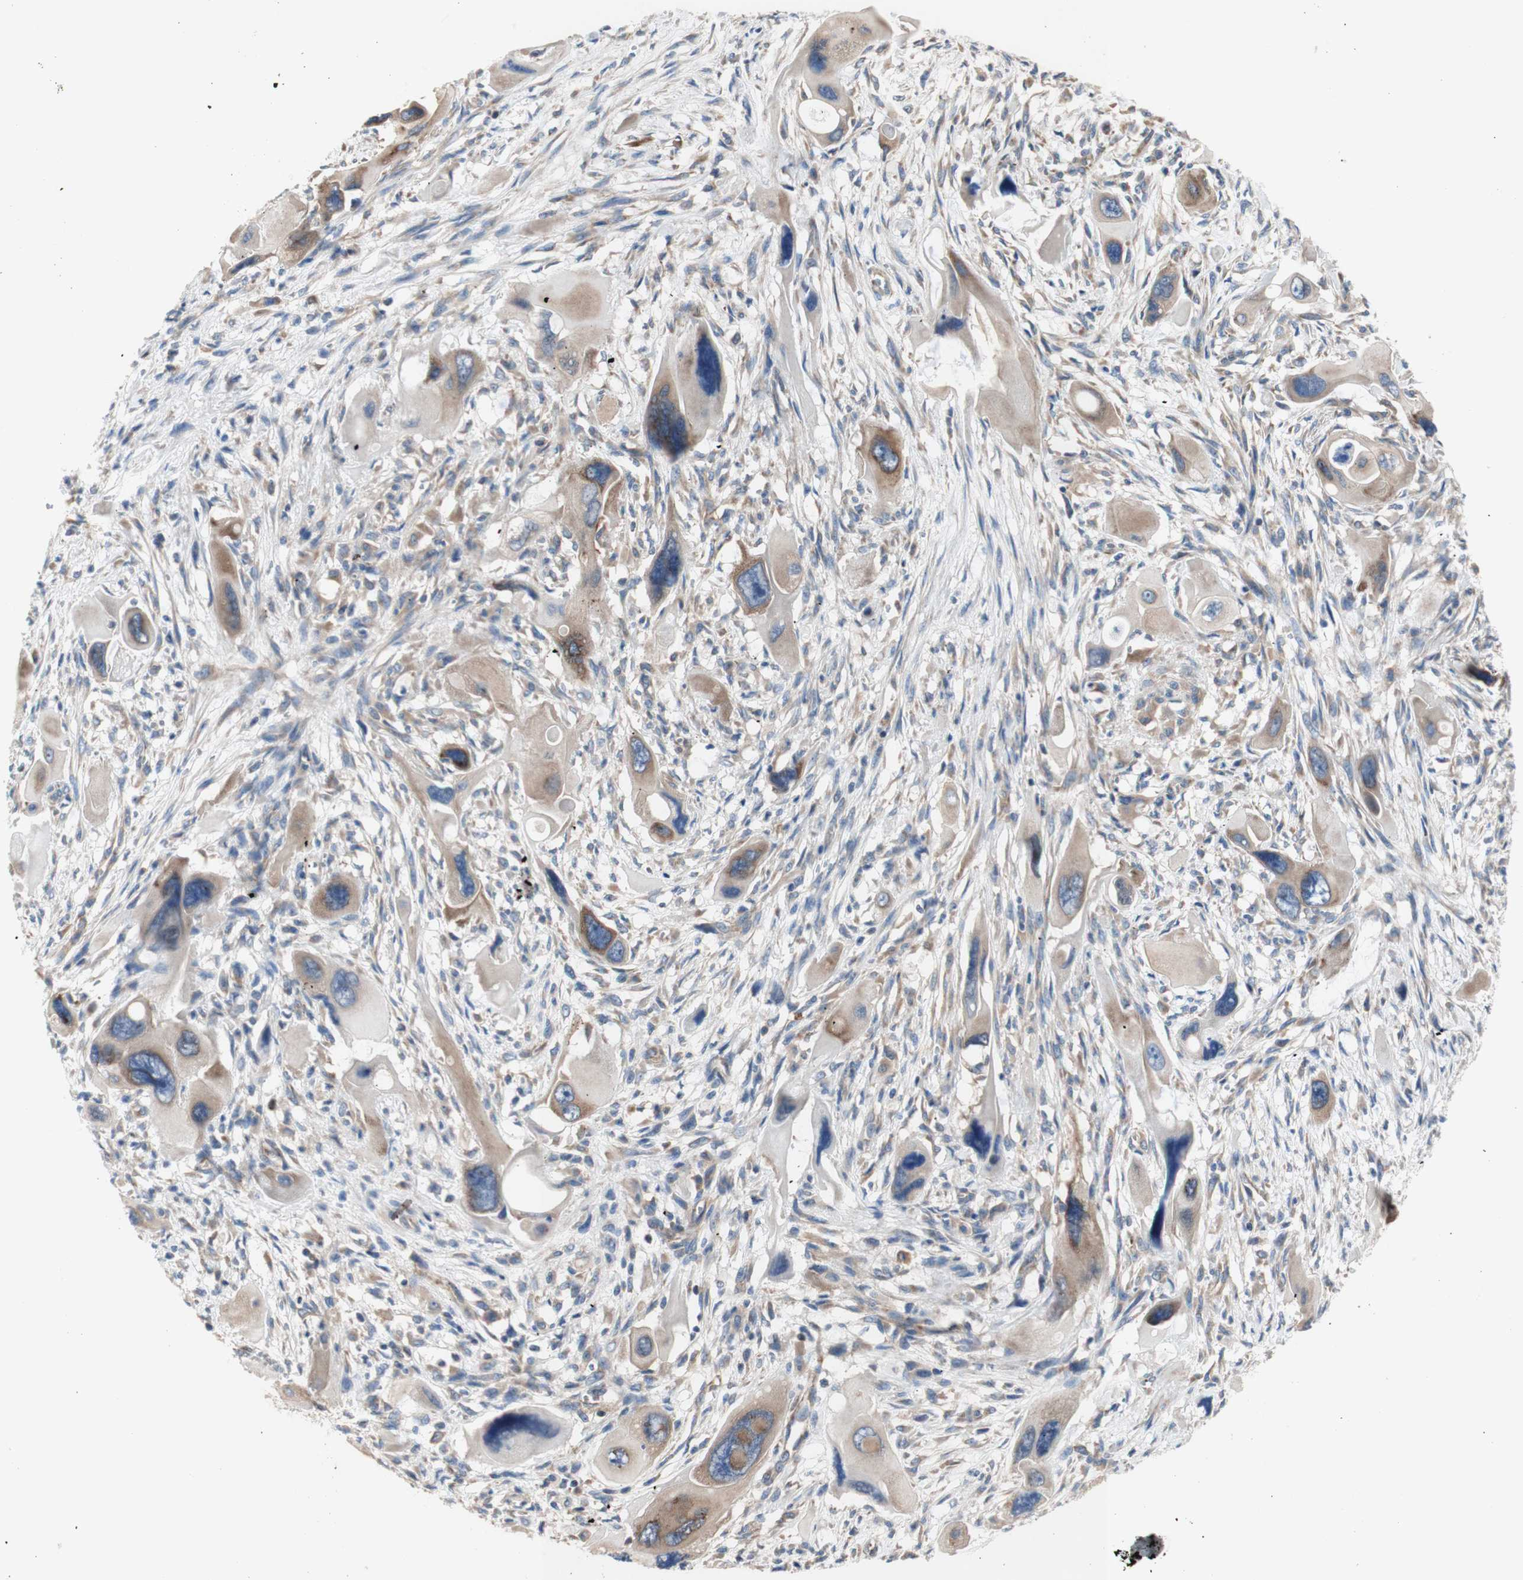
{"staining": {"intensity": "moderate", "quantity": ">75%", "location": "cytoplasmic/membranous"}, "tissue": "pancreatic cancer", "cell_type": "Tumor cells", "image_type": "cancer", "snomed": [{"axis": "morphology", "description": "Adenocarcinoma, NOS"}, {"axis": "topography", "description": "Pancreas"}], "caption": "Pancreatic cancer (adenocarcinoma) stained for a protein shows moderate cytoplasmic/membranous positivity in tumor cells.", "gene": "FMR1", "patient": {"sex": "male", "age": 73}}